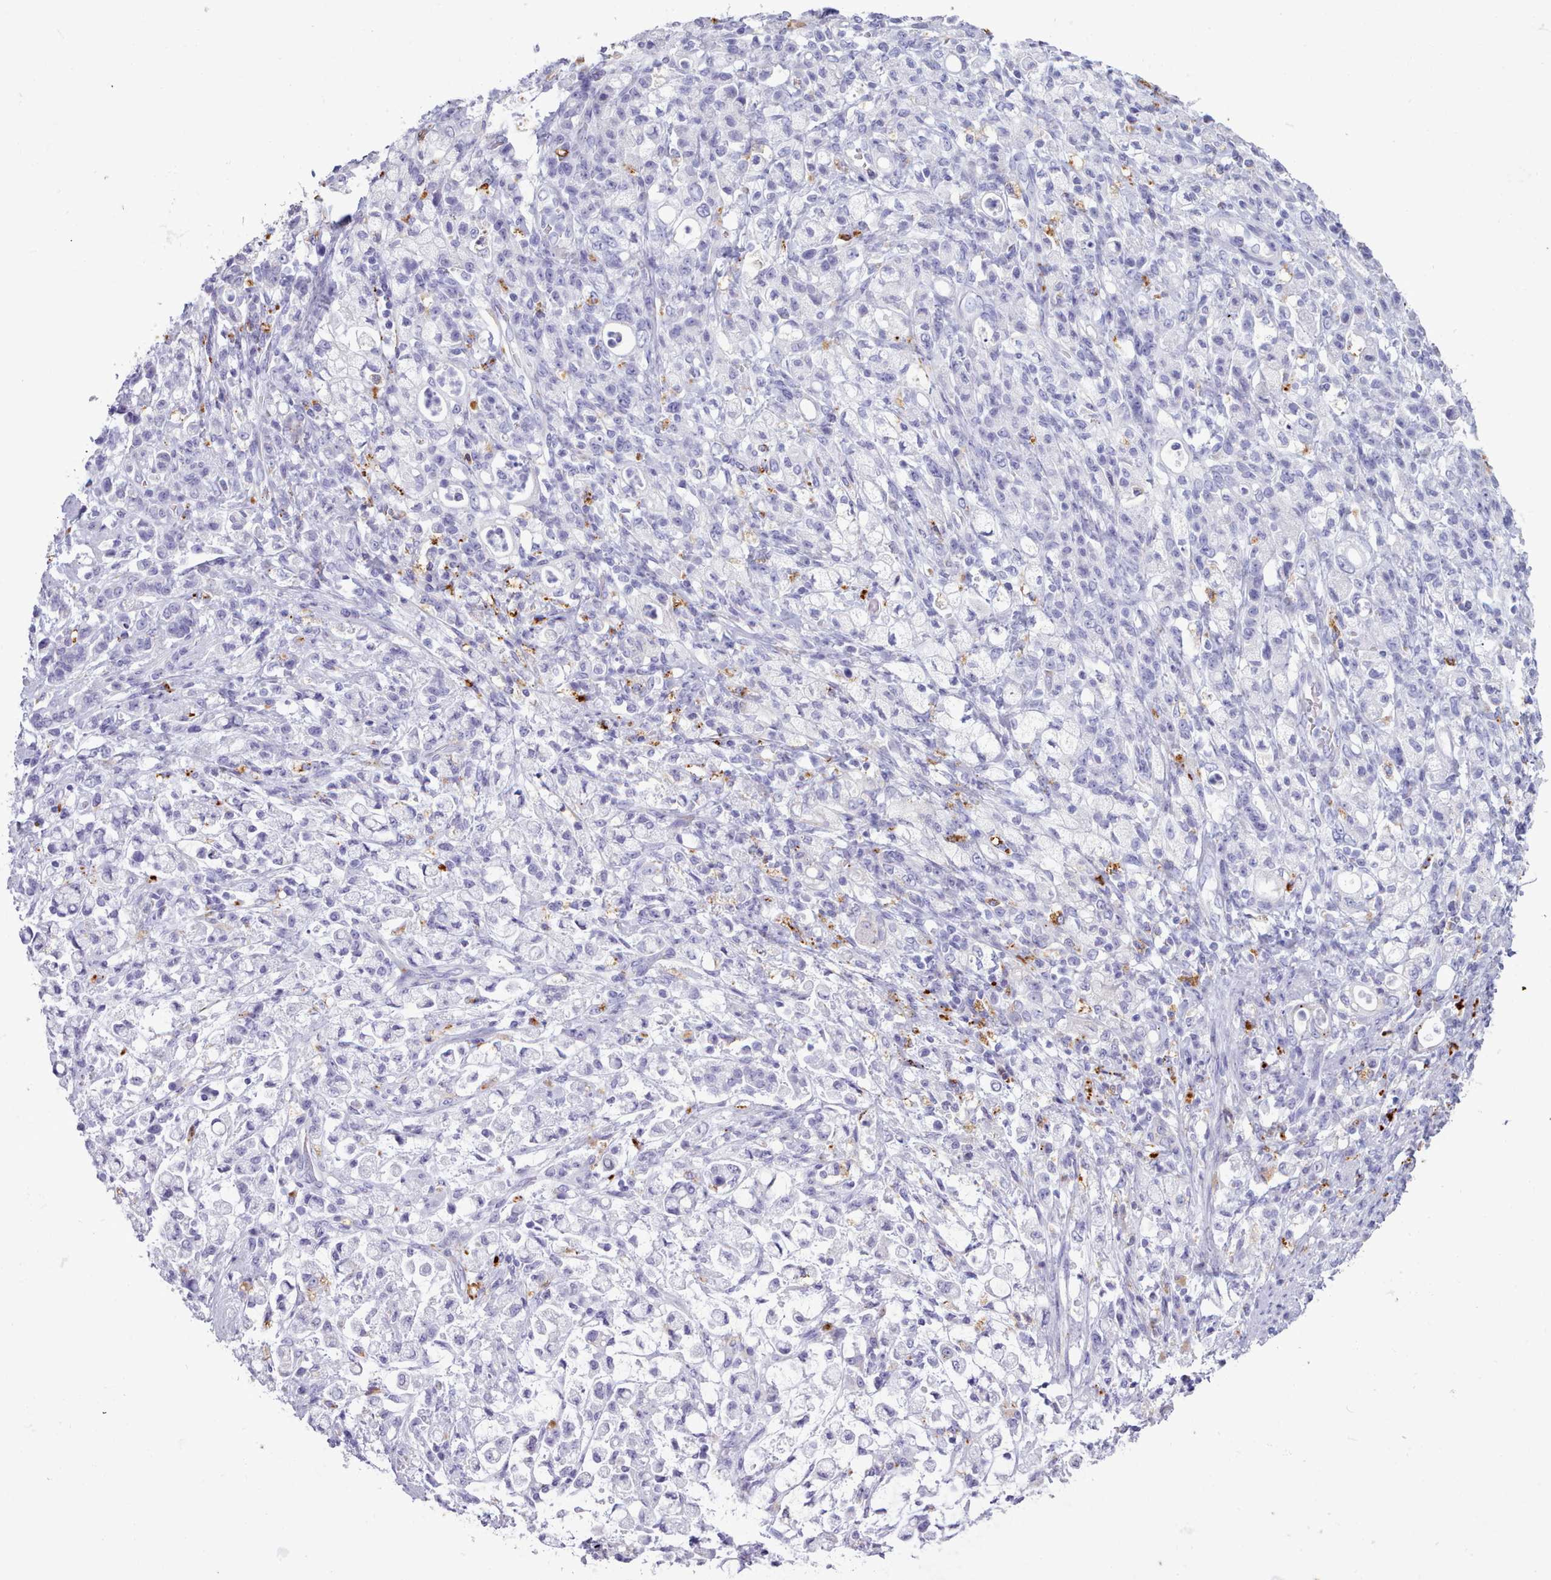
{"staining": {"intensity": "negative", "quantity": "none", "location": "none"}, "tissue": "stomach cancer", "cell_type": "Tumor cells", "image_type": "cancer", "snomed": [{"axis": "morphology", "description": "Adenocarcinoma, NOS"}, {"axis": "topography", "description": "Stomach"}], "caption": "Immunohistochemistry (IHC) of stomach adenocarcinoma exhibits no expression in tumor cells. (DAB immunohistochemistry (IHC) with hematoxylin counter stain).", "gene": "GAA", "patient": {"sex": "female", "age": 60}}